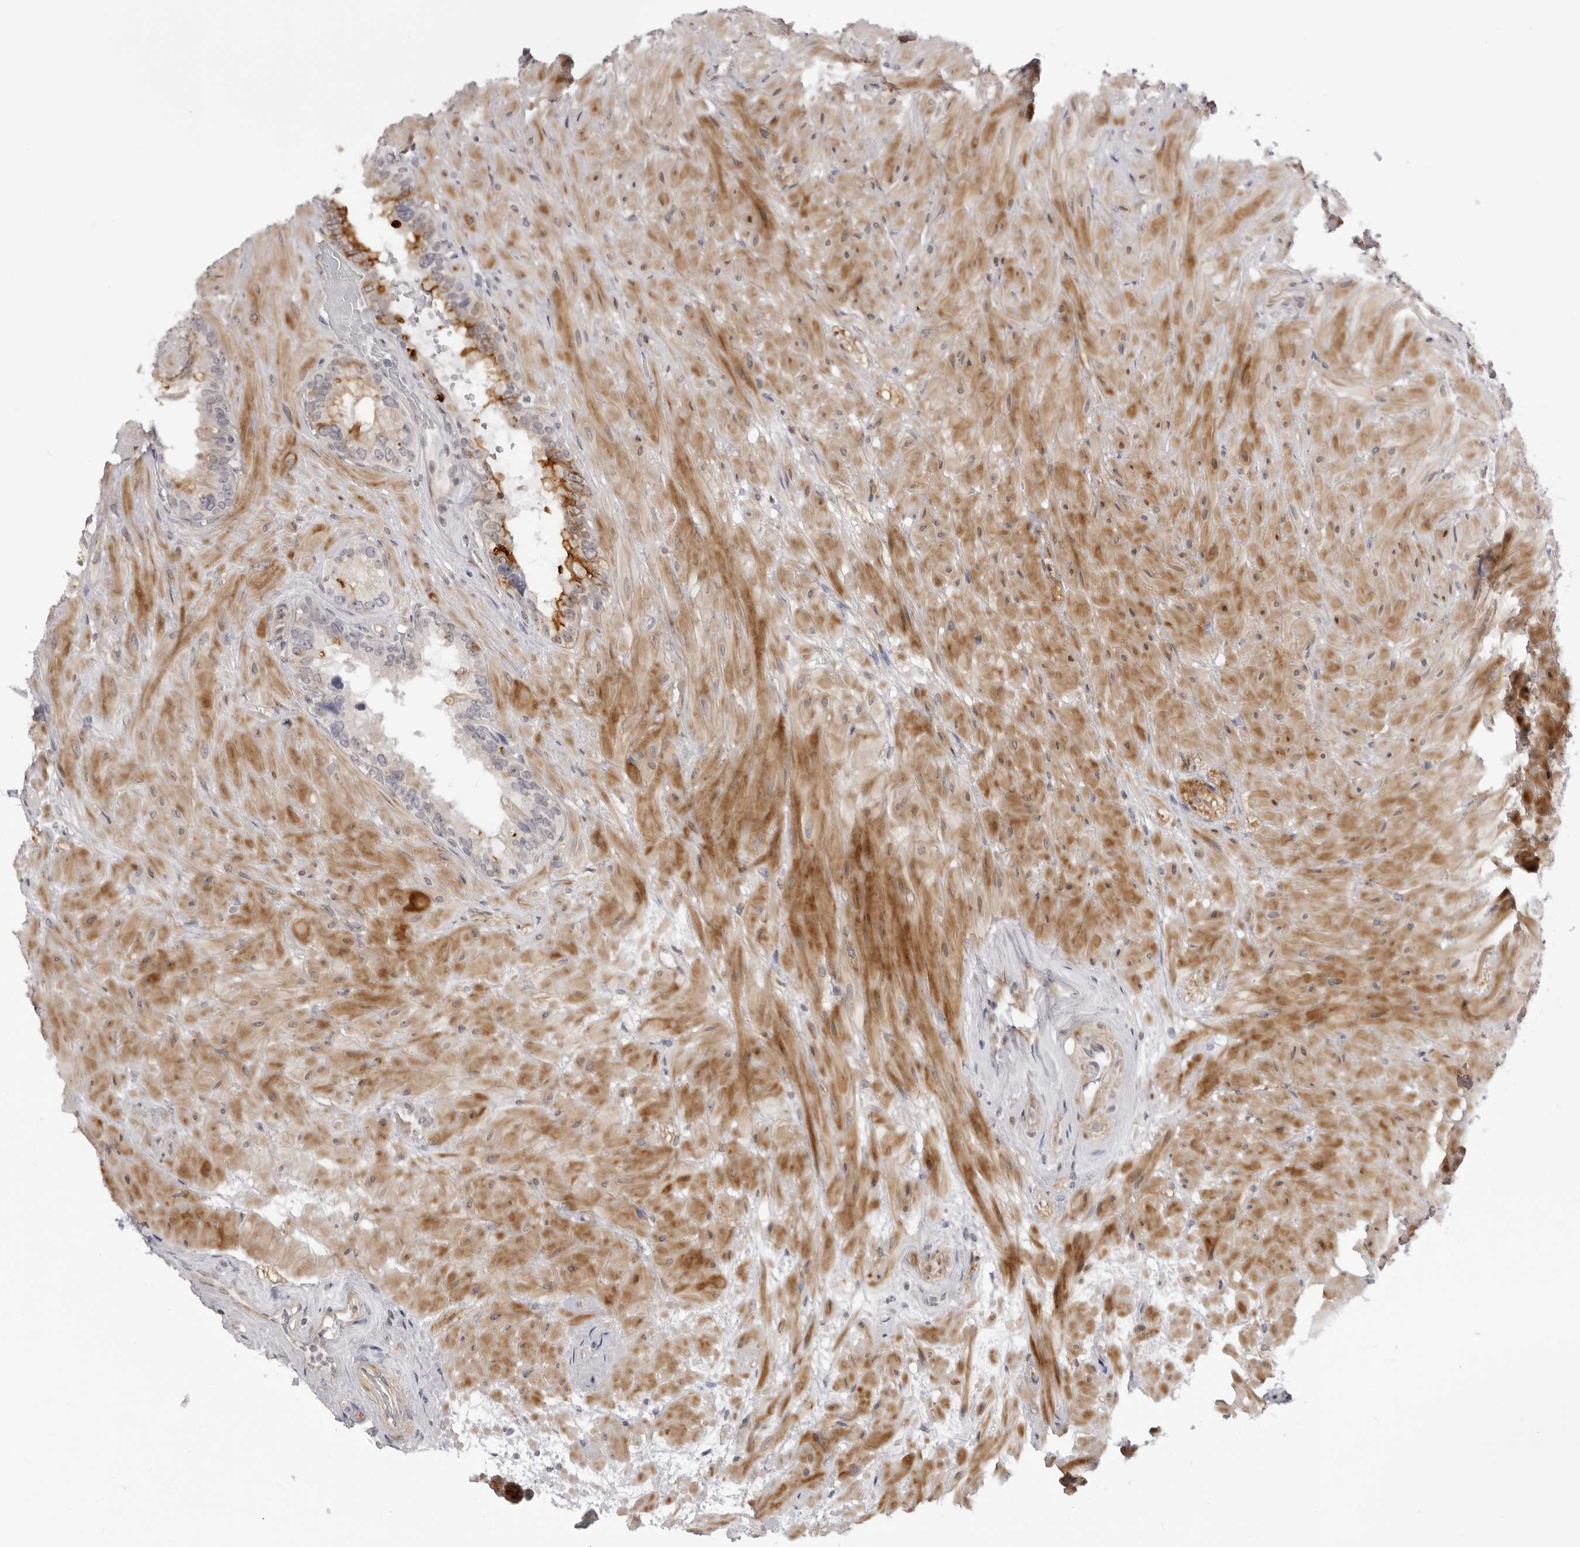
{"staining": {"intensity": "moderate", "quantity": "<25%", "location": "cytoplasmic/membranous"}, "tissue": "seminal vesicle", "cell_type": "Glandular cells", "image_type": "normal", "snomed": [{"axis": "morphology", "description": "Normal tissue, NOS"}, {"axis": "topography", "description": "Seminal veicle"}], "caption": "Protein staining by immunohistochemistry (IHC) demonstrates moderate cytoplasmic/membranous positivity in about <25% of glandular cells in normal seminal vesicle.", "gene": "SUGCT", "patient": {"sex": "male", "age": 80}}